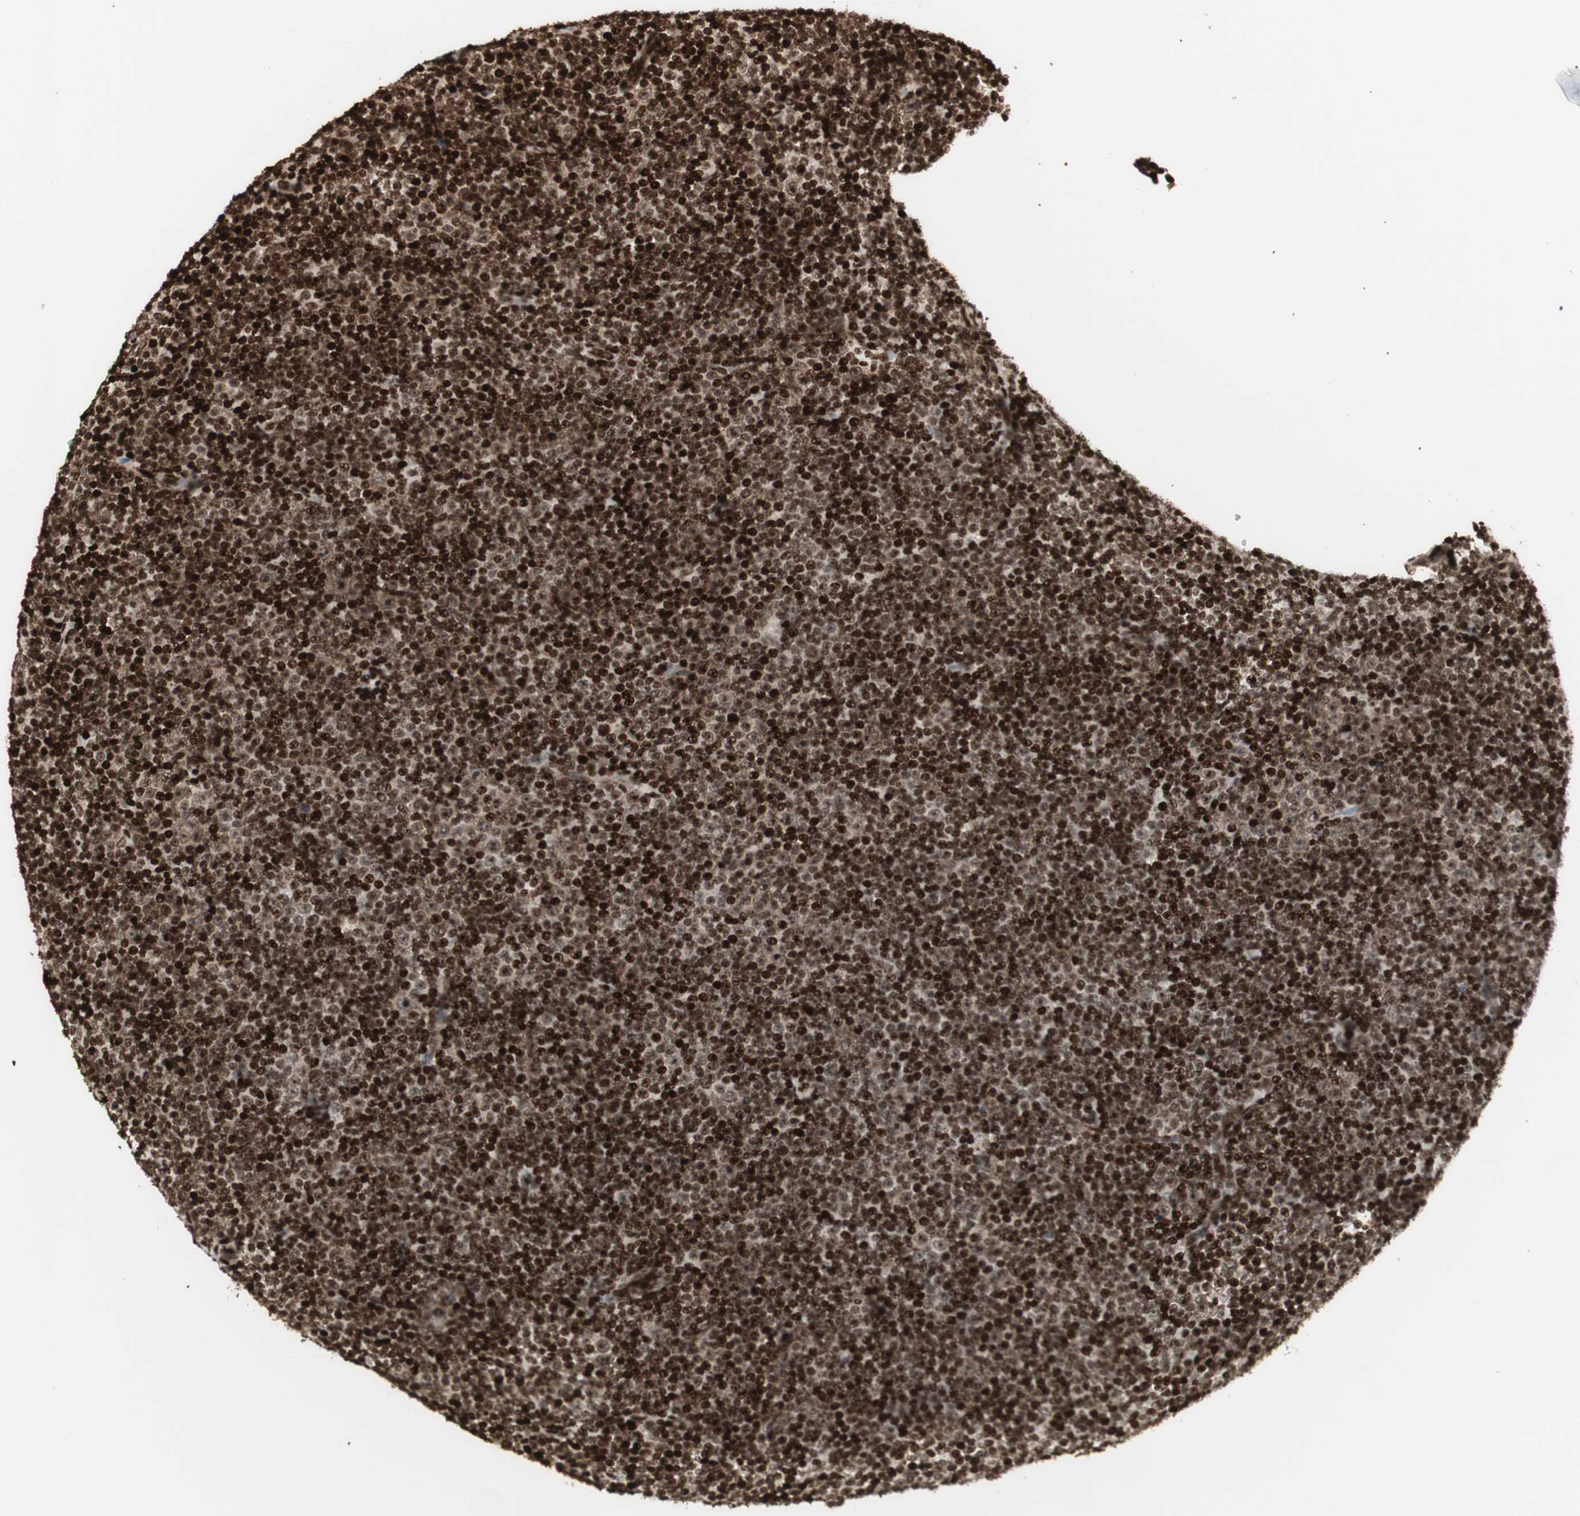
{"staining": {"intensity": "strong", "quantity": ">75%", "location": "cytoplasmic/membranous,nuclear"}, "tissue": "lymphoma", "cell_type": "Tumor cells", "image_type": "cancer", "snomed": [{"axis": "morphology", "description": "Malignant lymphoma, non-Hodgkin's type, Low grade"}, {"axis": "topography", "description": "Lymph node"}], "caption": "Protein expression analysis of human lymphoma reveals strong cytoplasmic/membranous and nuclear expression in approximately >75% of tumor cells.", "gene": "NCAPD2", "patient": {"sex": "female", "age": 67}}